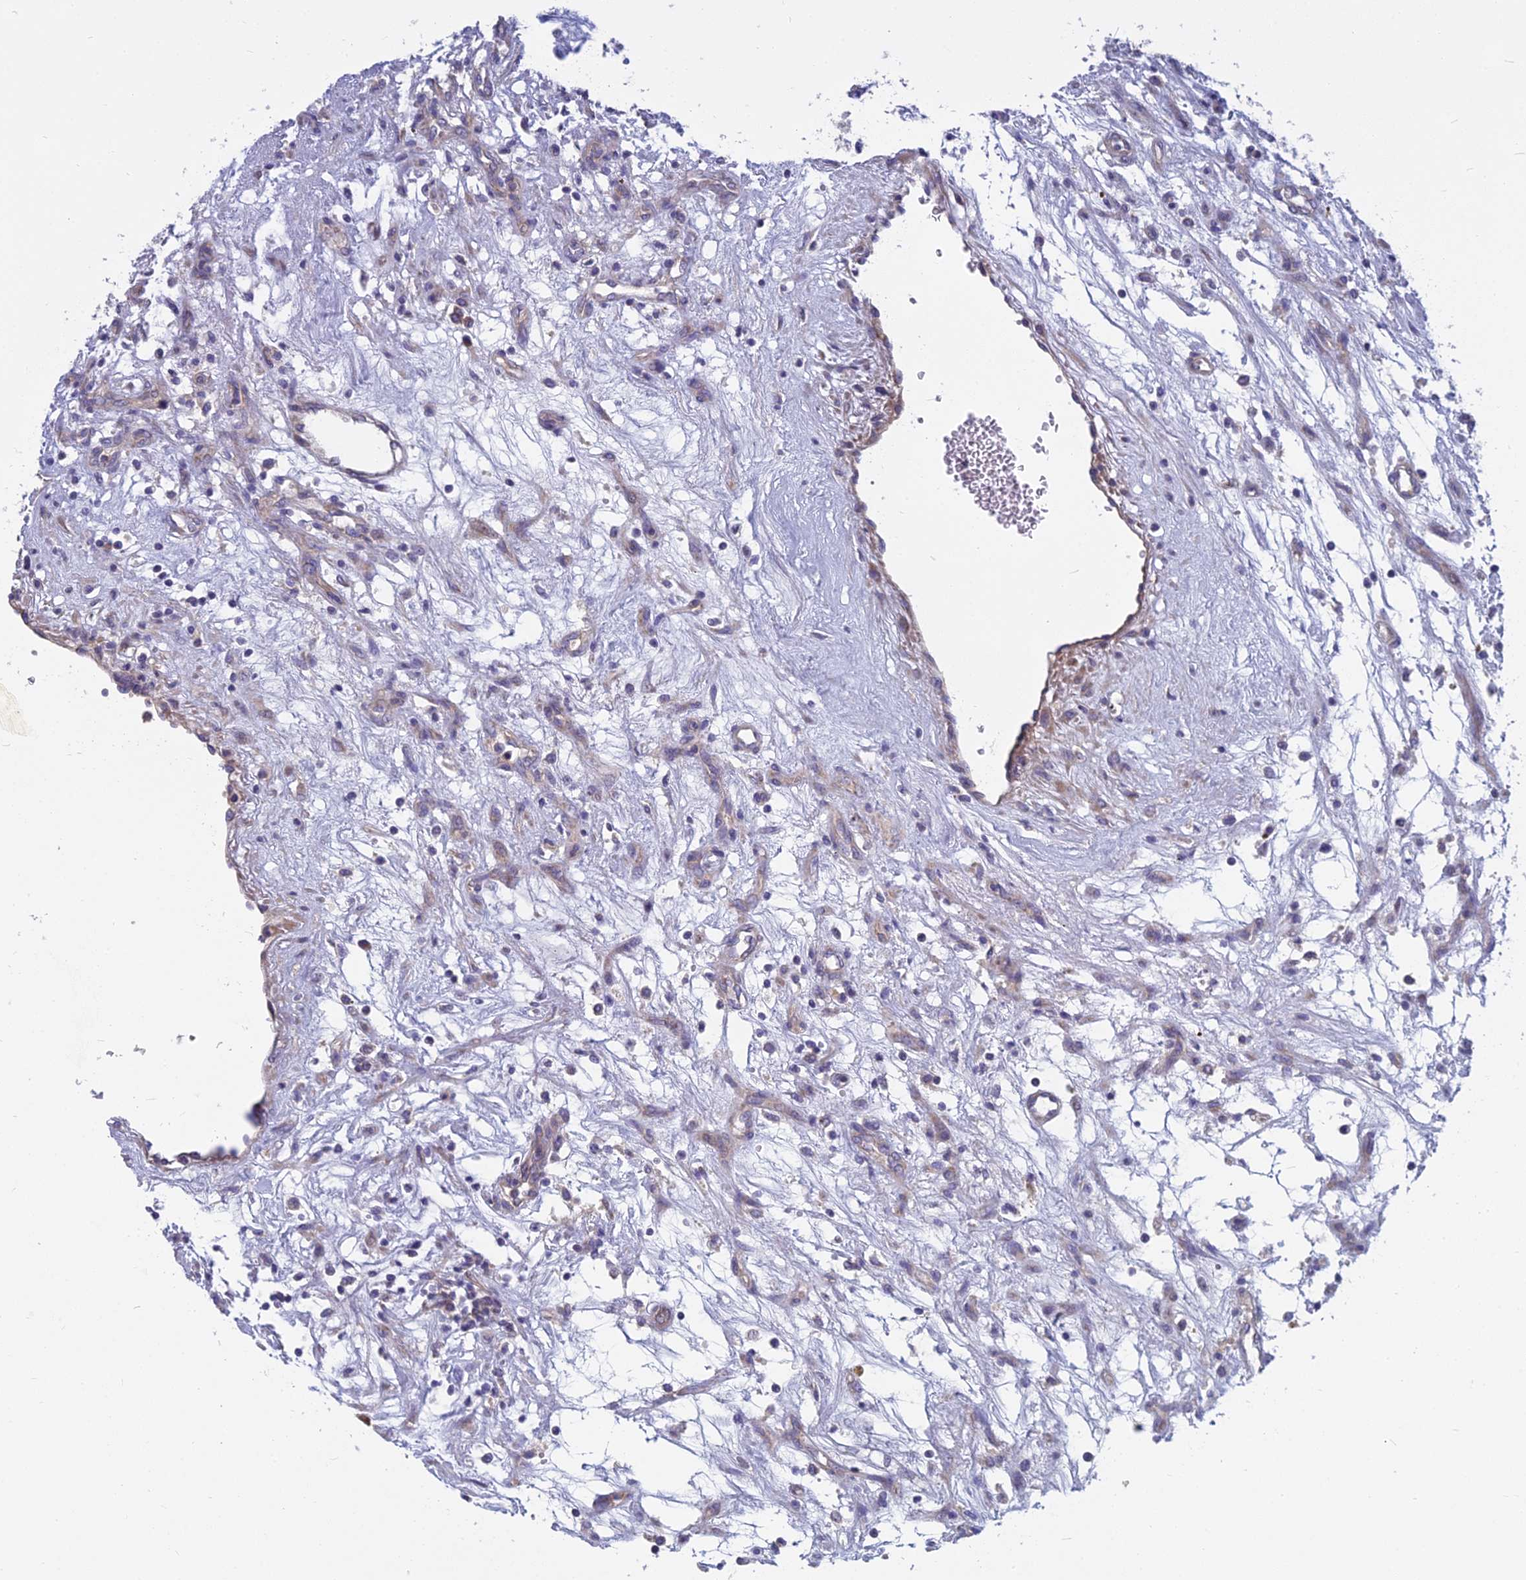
{"staining": {"intensity": "negative", "quantity": "none", "location": "none"}, "tissue": "renal cancer", "cell_type": "Tumor cells", "image_type": "cancer", "snomed": [{"axis": "morphology", "description": "Adenocarcinoma, NOS"}, {"axis": "topography", "description": "Kidney"}], "caption": "The IHC image has no significant expression in tumor cells of renal cancer (adenocarcinoma) tissue.", "gene": "COX20", "patient": {"sex": "female", "age": 57}}